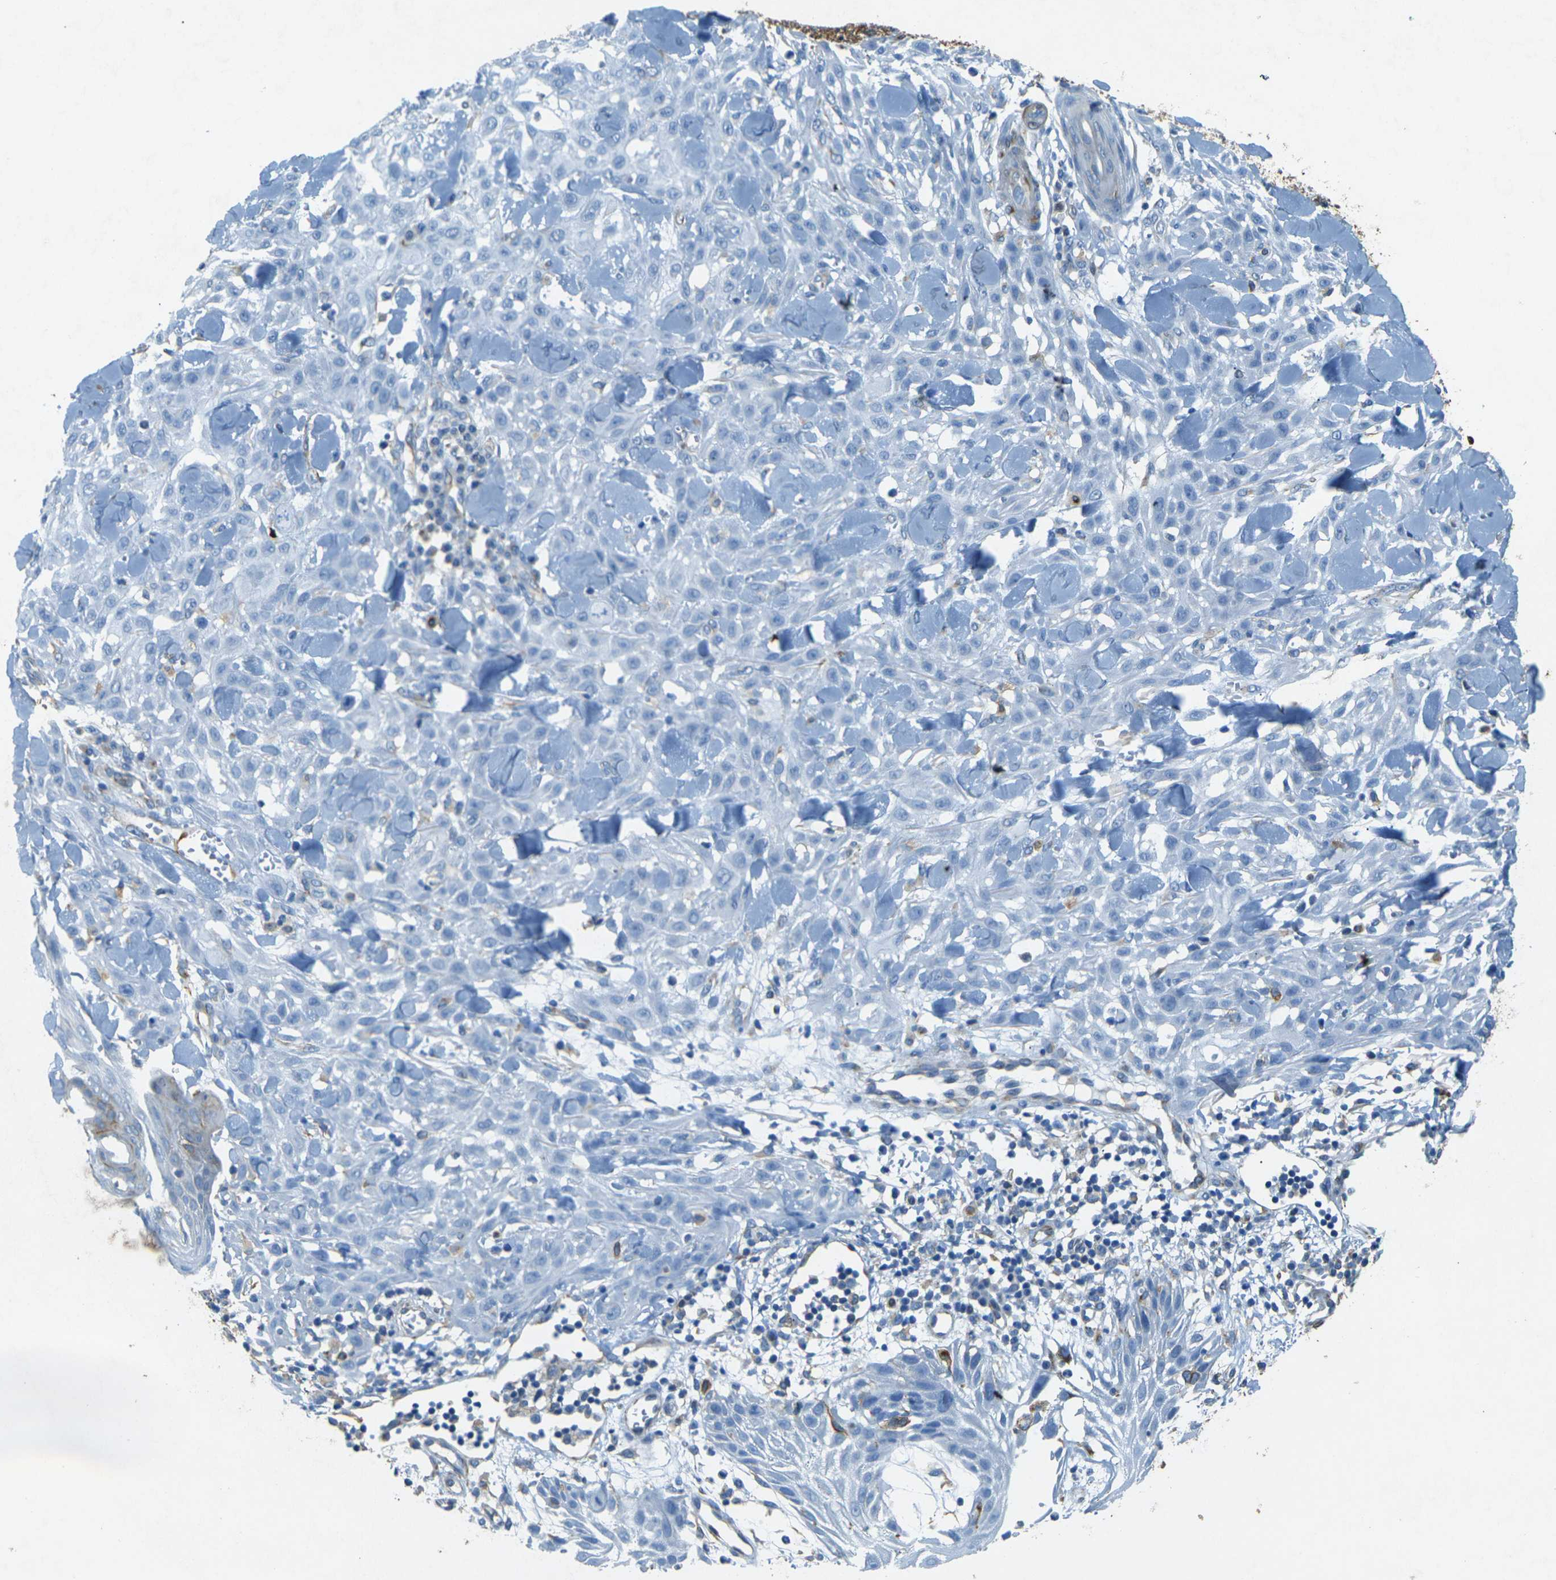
{"staining": {"intensity": "negative", "quantity": "none", "location": "none"}, "tissue": "skin cancer", "cell_type": "Tumor cells", "image_type": "cancer", "snomed": [{"axis": "morphology", "description": "Squamous cell carcinoma, NOS"}, {"axis": "topography", "description": "Skin"}], "caption": "A photomicrograph of skin squamous cell carcinoma stained for a protein demonstrates no brown staining in tumor cells.", "gene": "SORT1", "patient": {"sex": "male", "age": 24}}